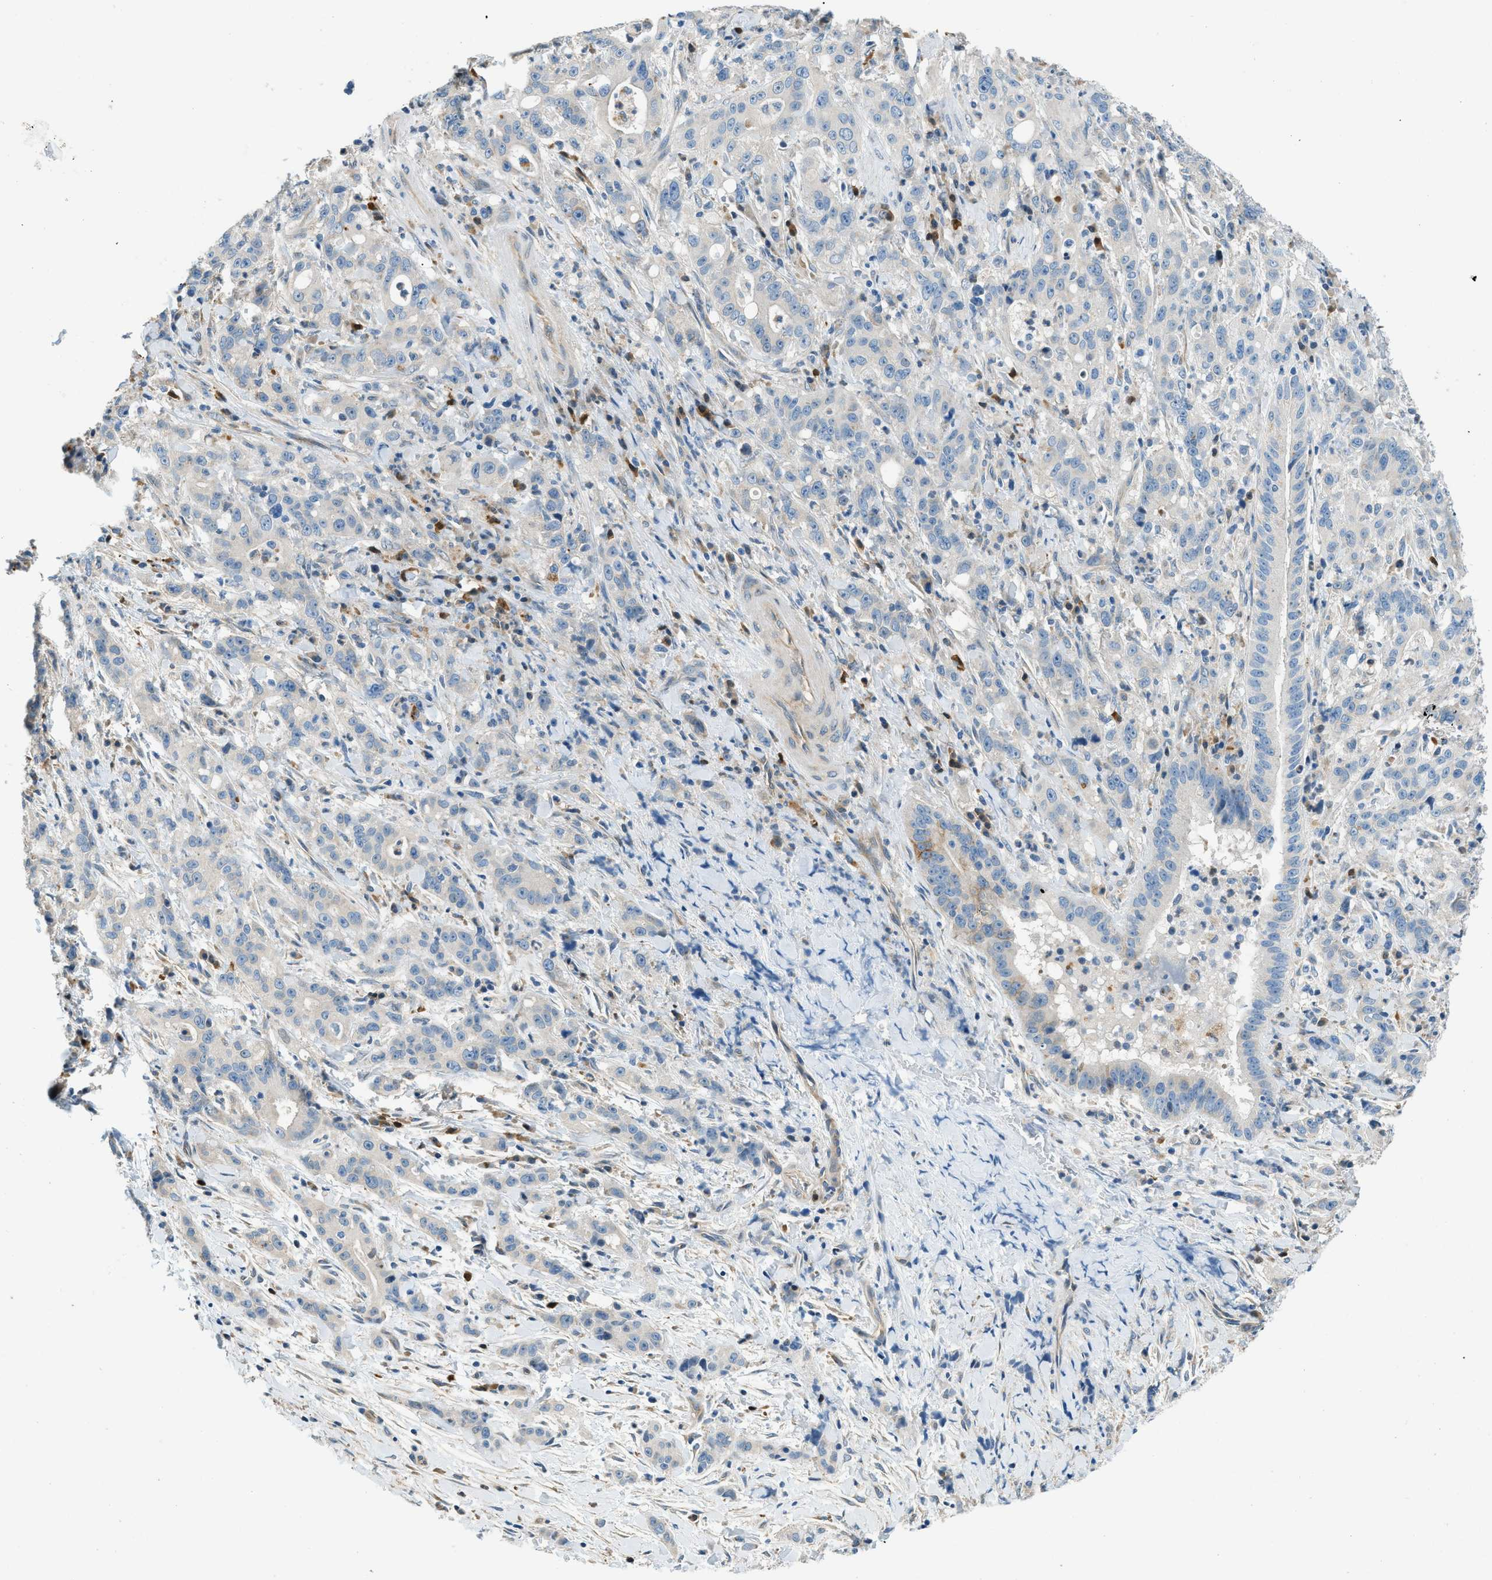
{"staining": {"intensity": "negative", "quantity": "none", "location": "none"}, "tissue": "liver cancer", "cell_type": "Tumor cells", "image_type": "cancer", "snomed": [{"axis": "morphology", "description": "Cholangiocarcinoma"}, {"axis": "topography", "description": "Liver"}], "caption": "DAB immunohistochemical staining of human liver cancer reveals no significant staining in tumor cells.", "gene": "ZNF367", "patient": {"sex": "female", "age": 38}}